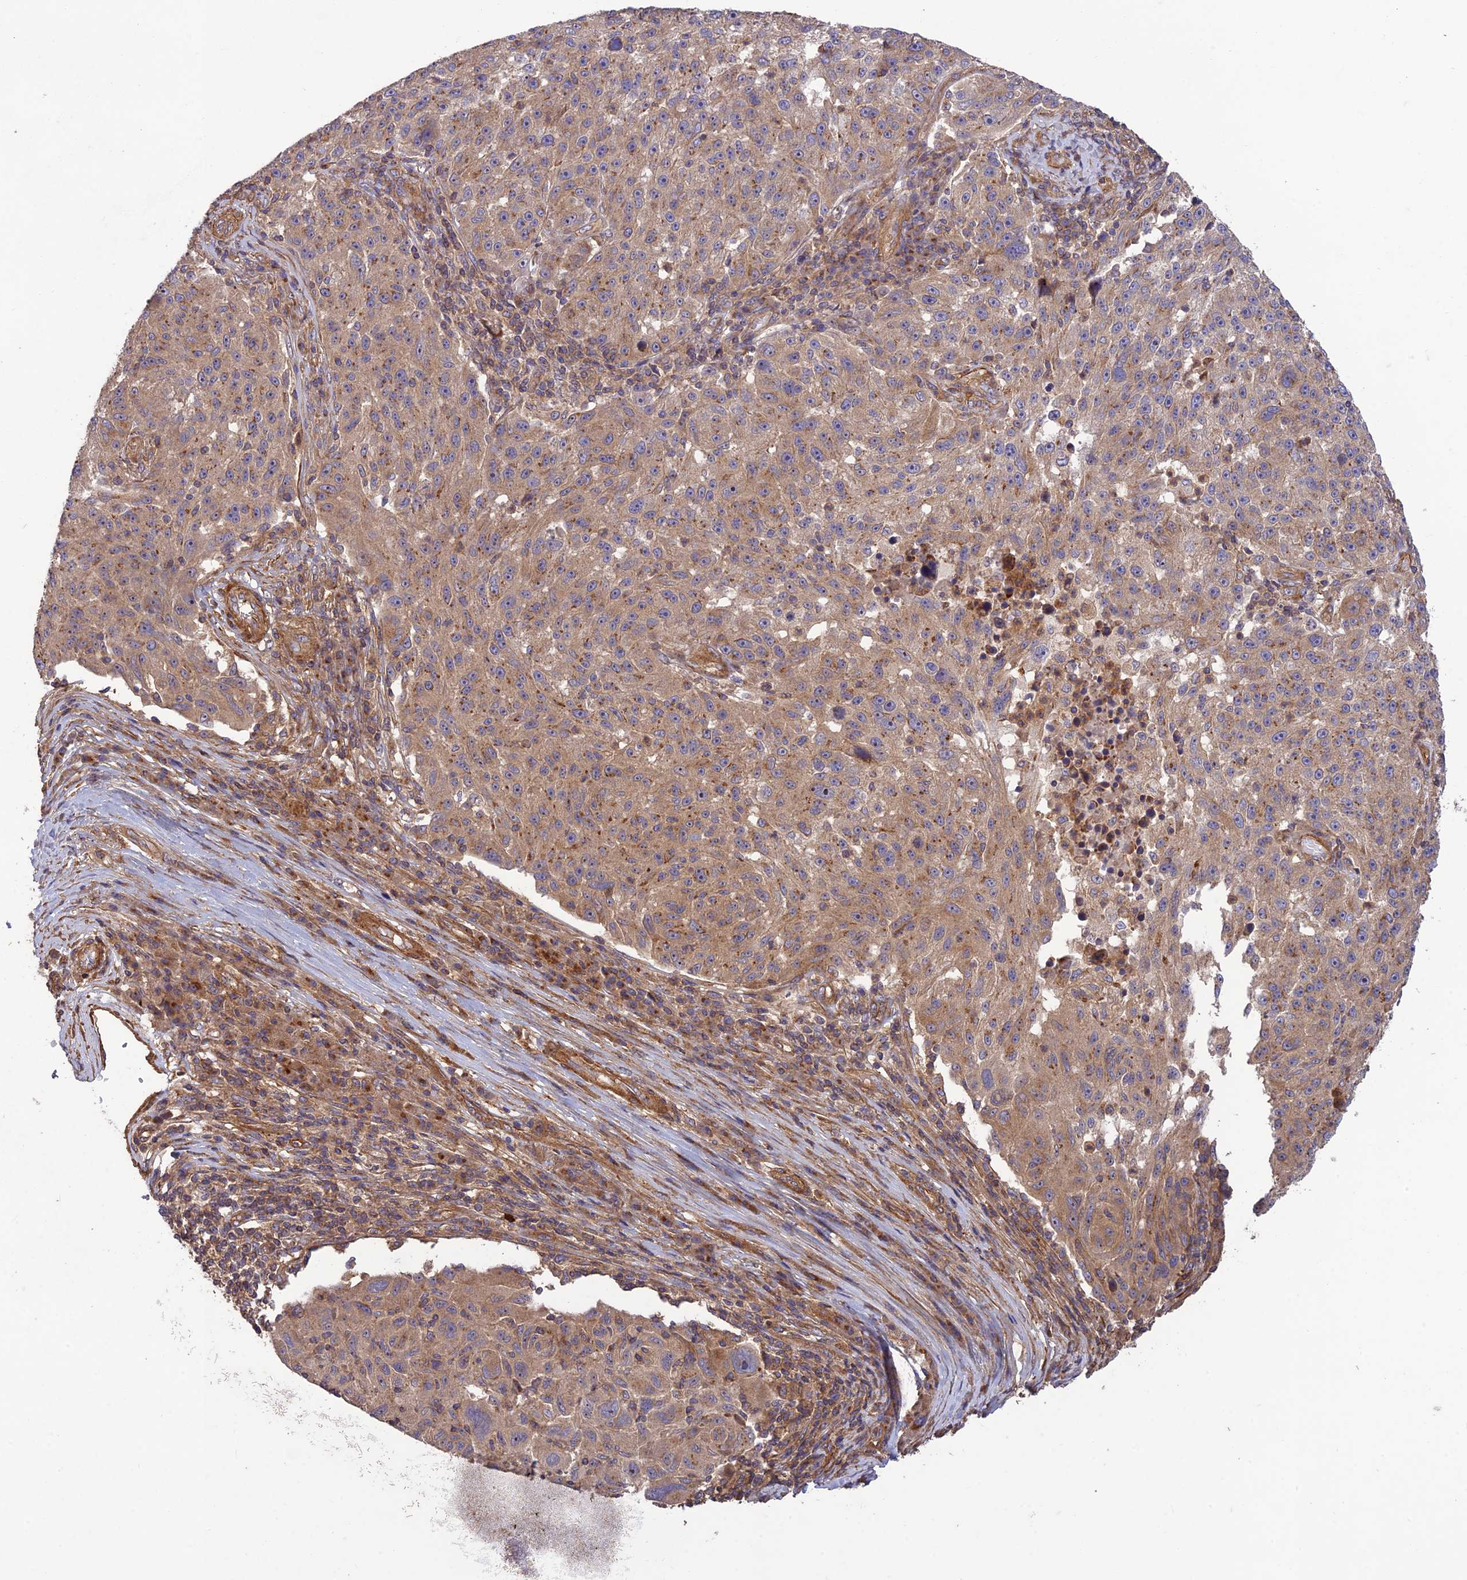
{"staining": {"intensity": "weak", "quantity": "25%-75%", "location": "cytoplasmic/membranous"}, "tissue": "melanoma", "cell_type": "Tumor cells", "image_type": "cancer", "snomed": [{"axis": "morphology", "description": "Malignant melanoma, NOS"}, {"axis": "topography", "description": "Skin"}], "caption": "This photomicrograph displays immunohistochemistry staining of malignant melanoma, with low weak cytoplasmic/membranous staining in approximately 25%-75% of tumor cells.", "gene": "TMEM131L", "patient": {"sex": "male", "age": 53}}